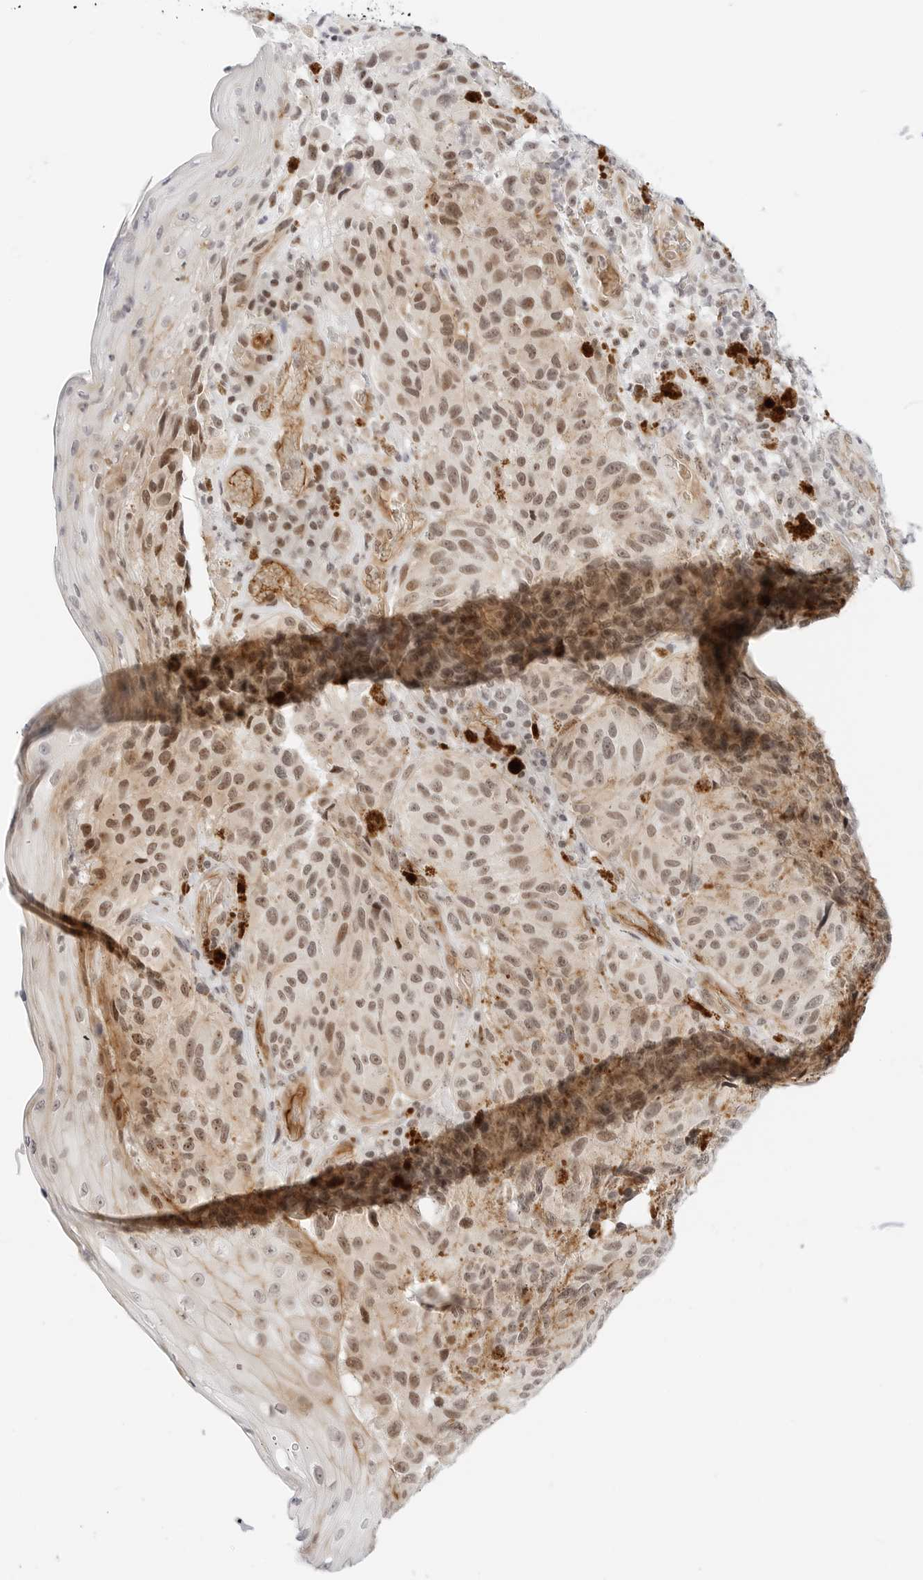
{"staining": {"intensity": "moderate", "quantity": ">75%", "location": "nuclear"}, "tissue": "melanoma", "cell_type": "Tumor cells", "image_type": "cancer", "snomed": [{"axis": "morphology", "description": "Malignant melanoma, NOS"}, {"axis": "topography", "description": "Skin"}], "caption": "Tumor cells show medium levels of moderate nuclear expression in approximately >75% of cells in melanoma.", "gene": "ZNF613", "patient": {"sex": "female", "age": 73}}